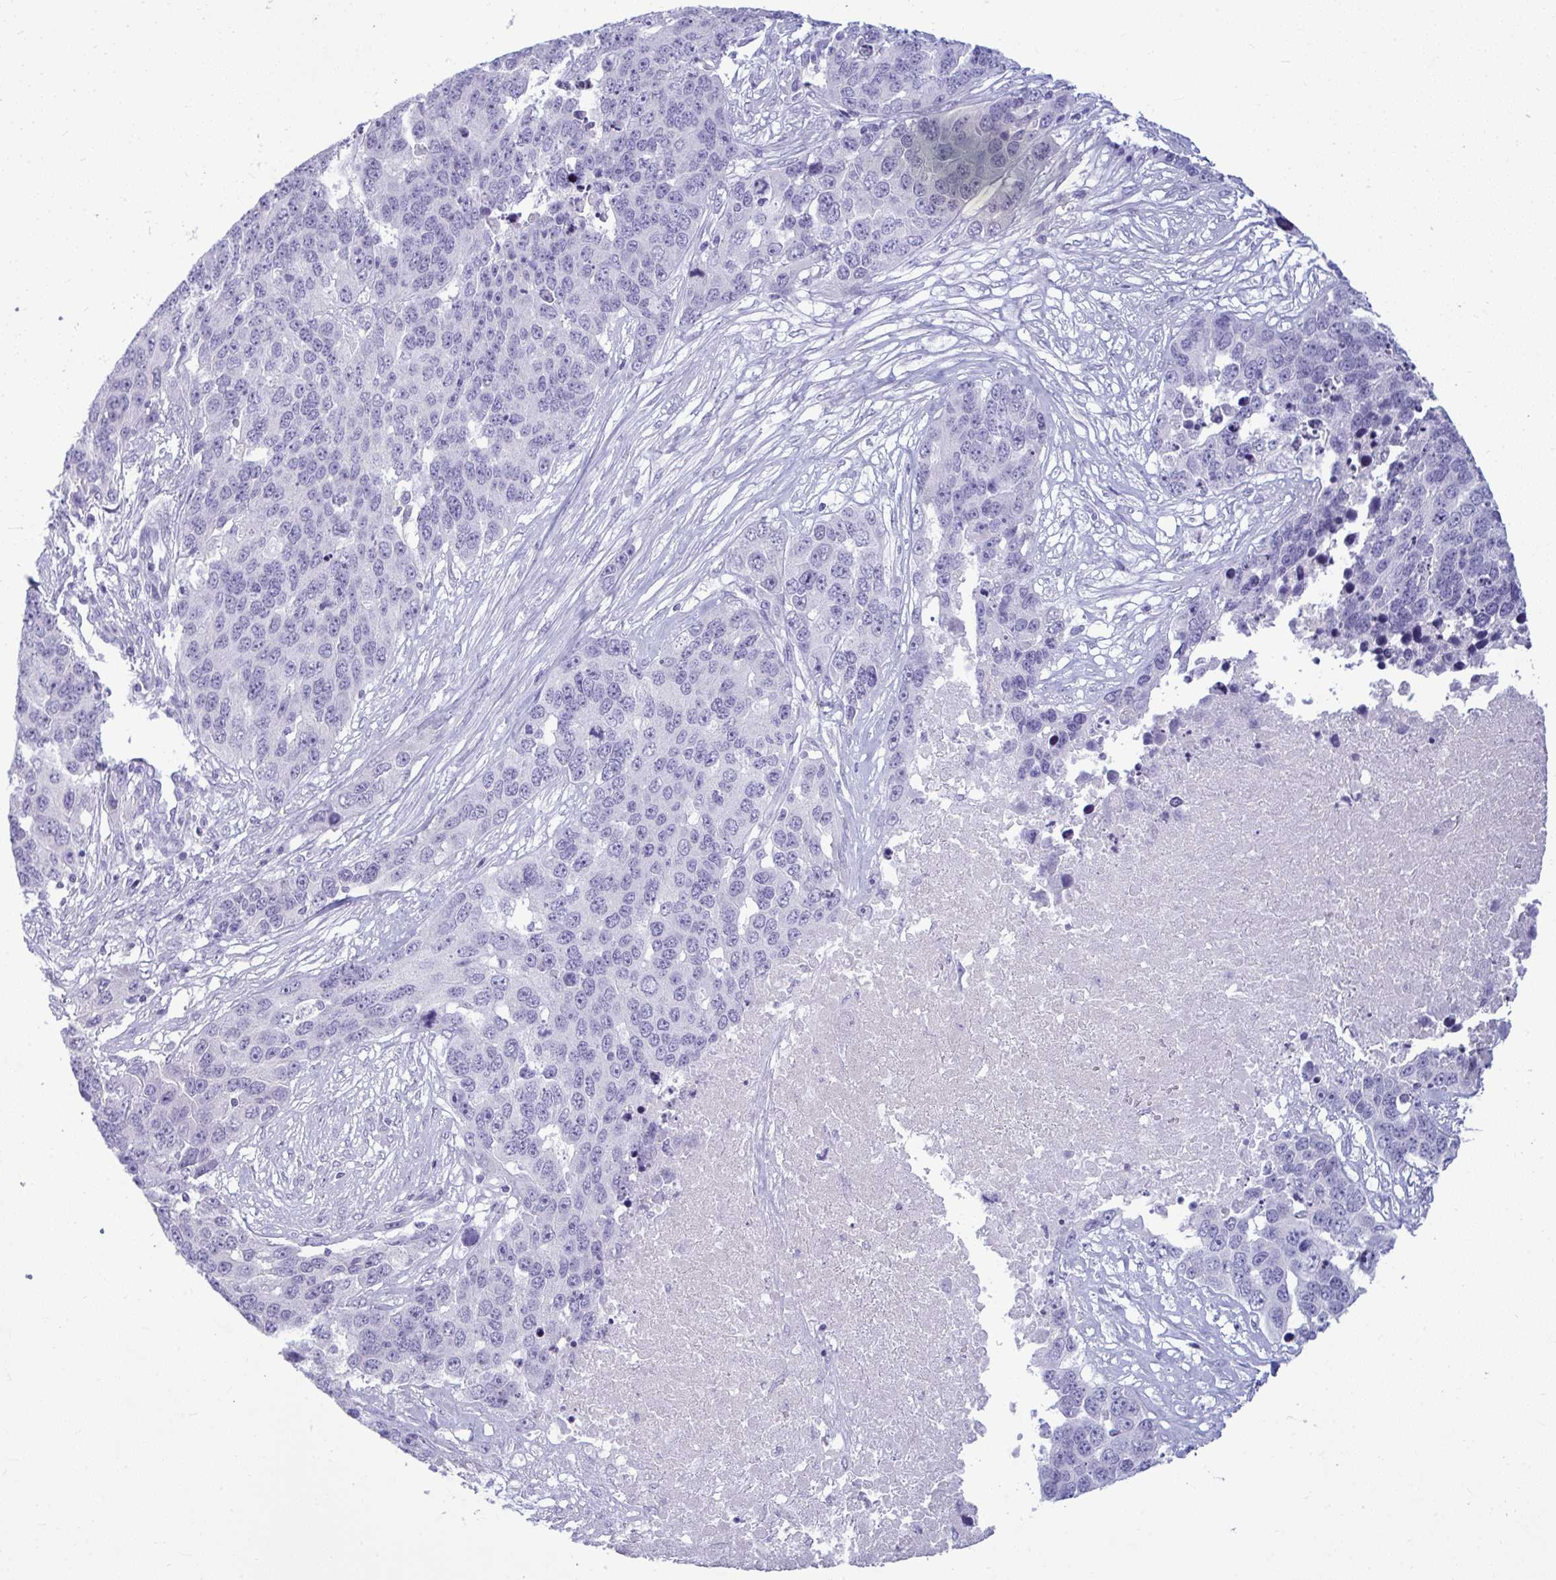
{"staining": {"intensity": "negative", "quantity": "none", "location": "none"}, "tissue": "ovarian cancer", "cell_type": "Tumor cells", "image_type": "cancer", "snomed": [{"axis": "morphology", "description": "Cystadenocarcinoma, serous, NOS"}, {"axis": "topography", "description": "Ovary"}], "caption": "Ovarian cancer was stained to show a protein in brown. There is no significant positivity in tumor cells.", "gene": "ANKRD60", "patient": {"sex": "female", "age": 76}}